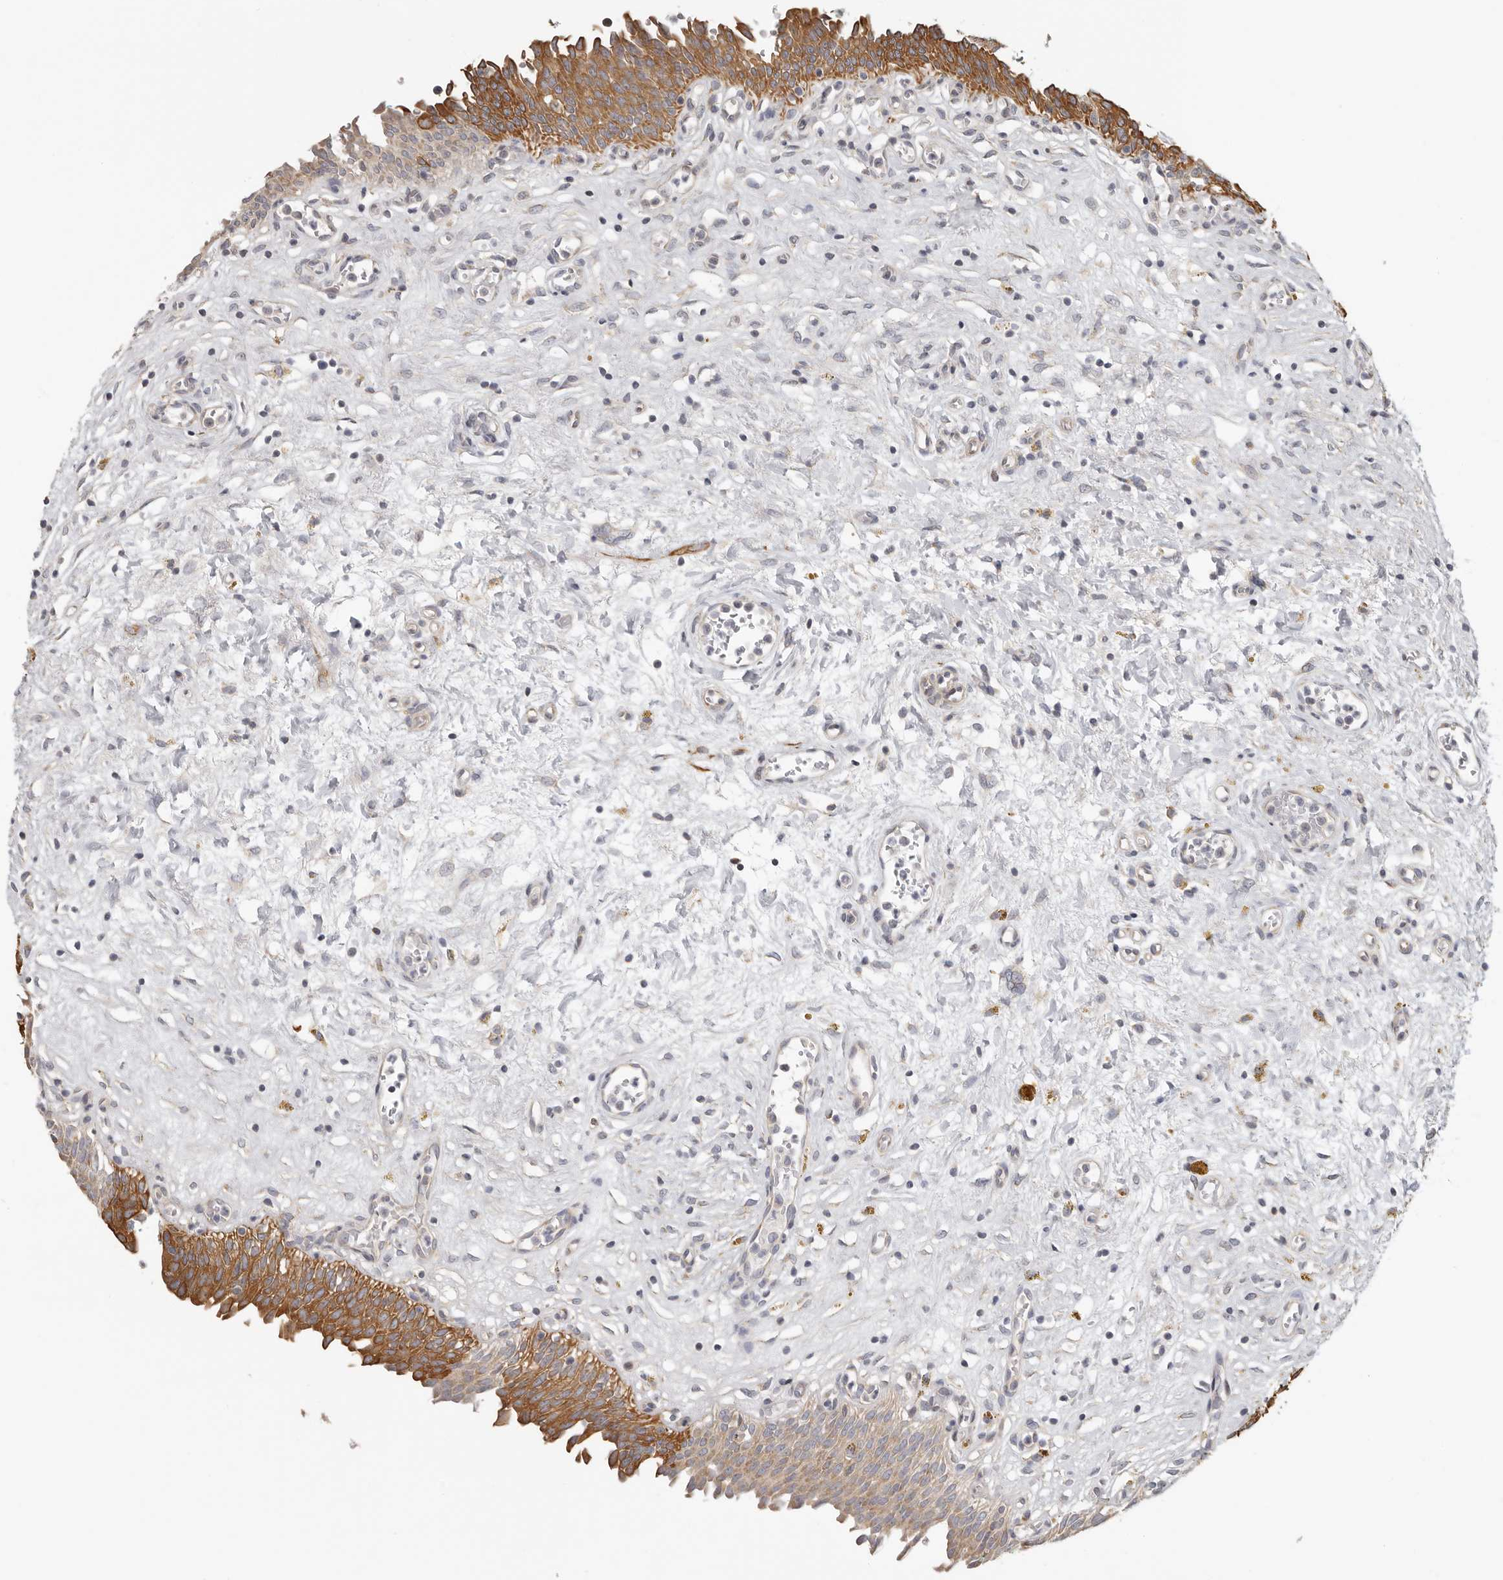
{"staining": {"intensity": "moderate", "quantity": ">75%", "location": "cytoplasmic/membranous"}, "tissue": "urinary bladder", "cell_type": "Urothelial cells", "image_type": "normal", "snomed": [{"axis": "morphology", "description": "Urothelial carcinoma, High grade"}, {"axis": "topography", "description": "Urinary bladder"}], "caption": "Immunohistochemical staining of unremarkable human urinary bladder reveals >75% levels of moderate cytoplasmic/membranous protein expression in approximately >75% of urothelial cells.", "gene": "UNK", "patient": {"sex": "male", "age": 46}}